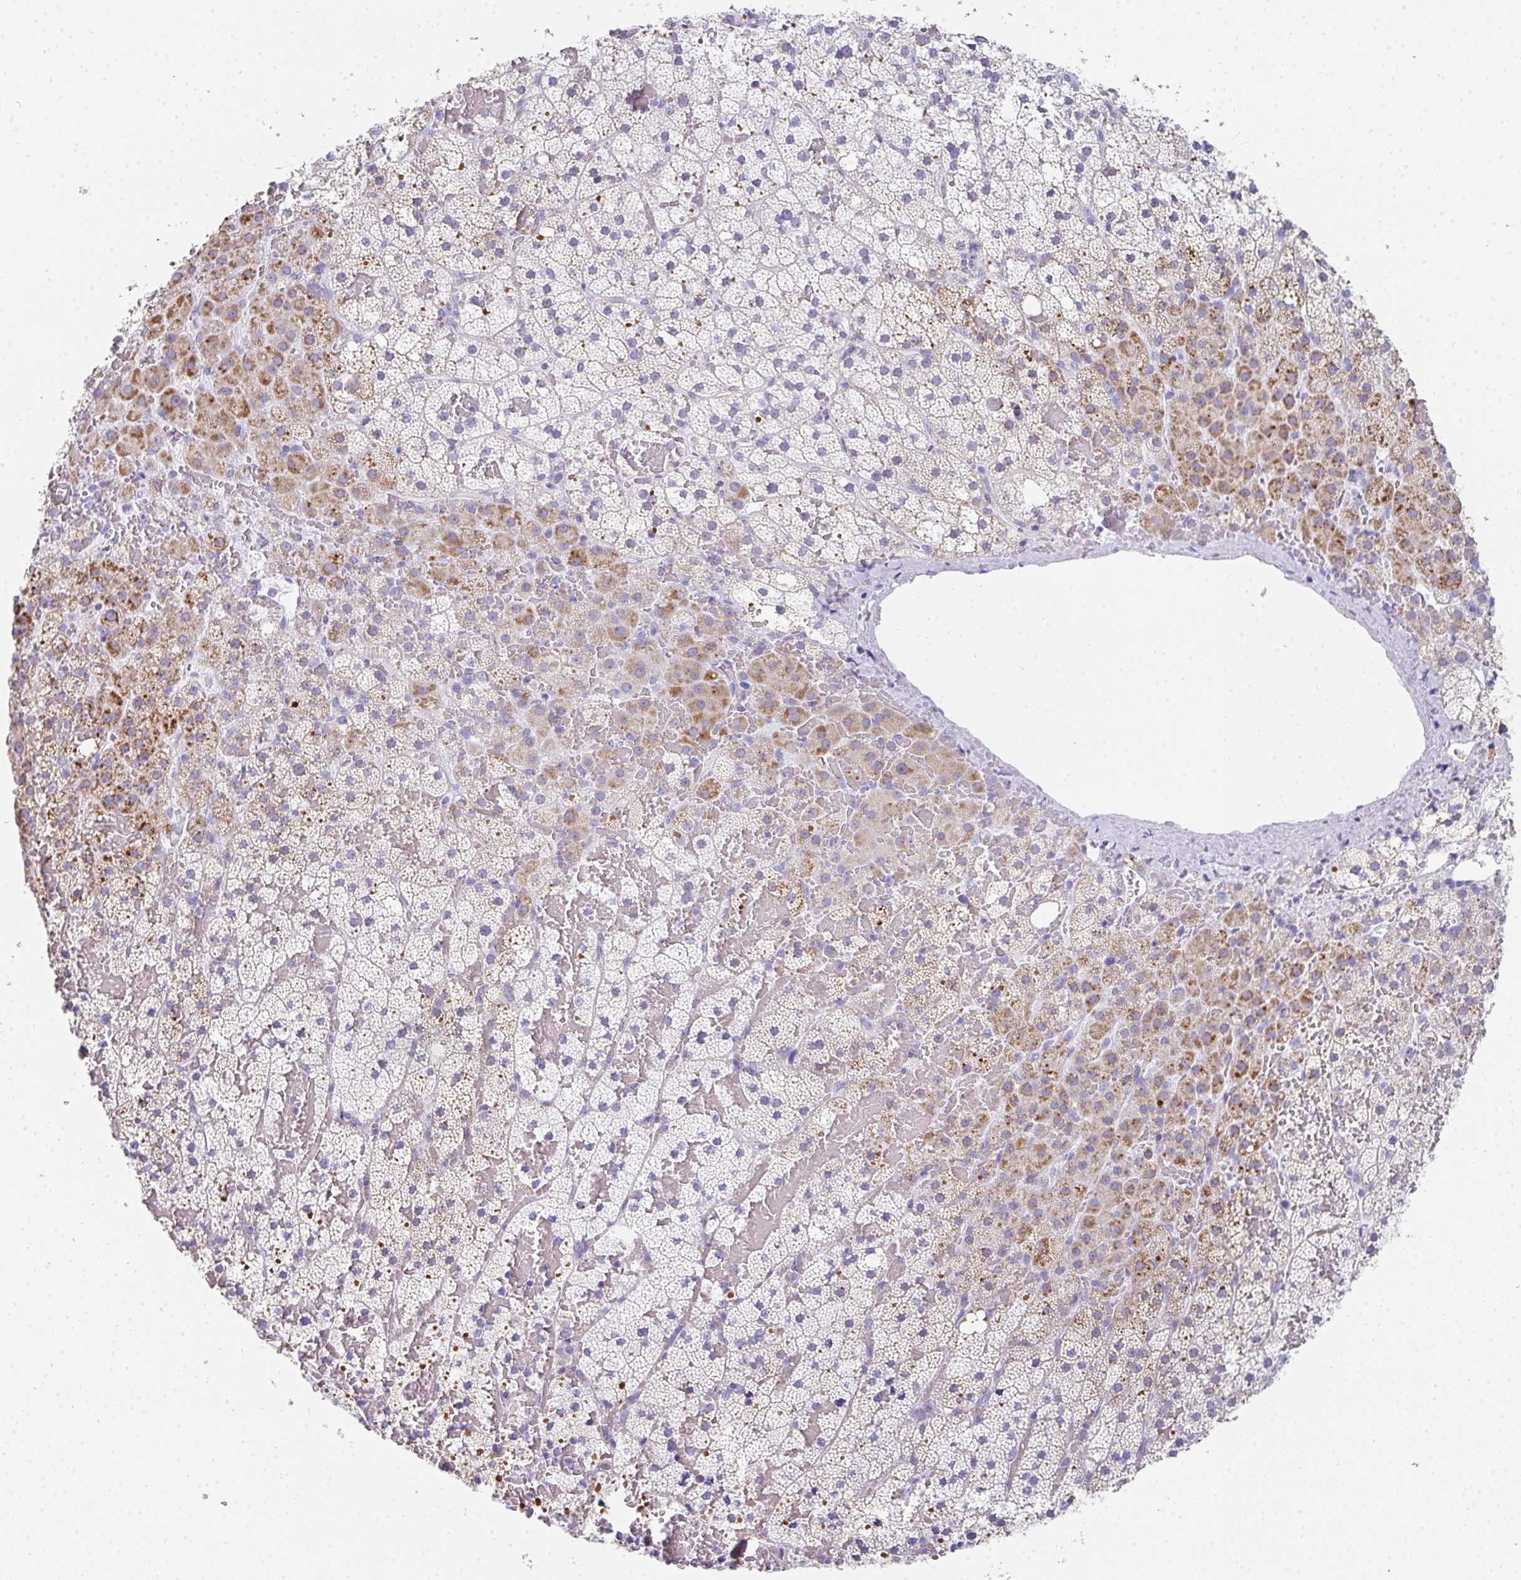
{"staining": {"intensity": "moderate", "quantity": "25%-75%", "location": "cytoplasmic/membranous"}, "tissue": "adrenal gland", "cell_type": "Glandular cells", "image_type": "normal", "snomed": [{"axis": "morphology", "description": "Normal tissue, NOS"}, {"axis": "topography", "description": "Adrenal gland"}], "caption": "Immunohistochemical staining of unremarkable adrenal gland exhibits moderate cytoplasmic/membranous protein positivity in about 25%-75% of glandular cells. (IHC, brightfield microscopy, high magnification).", "gene": "RLF", "patient": {"sex": "male", "age": 53}}